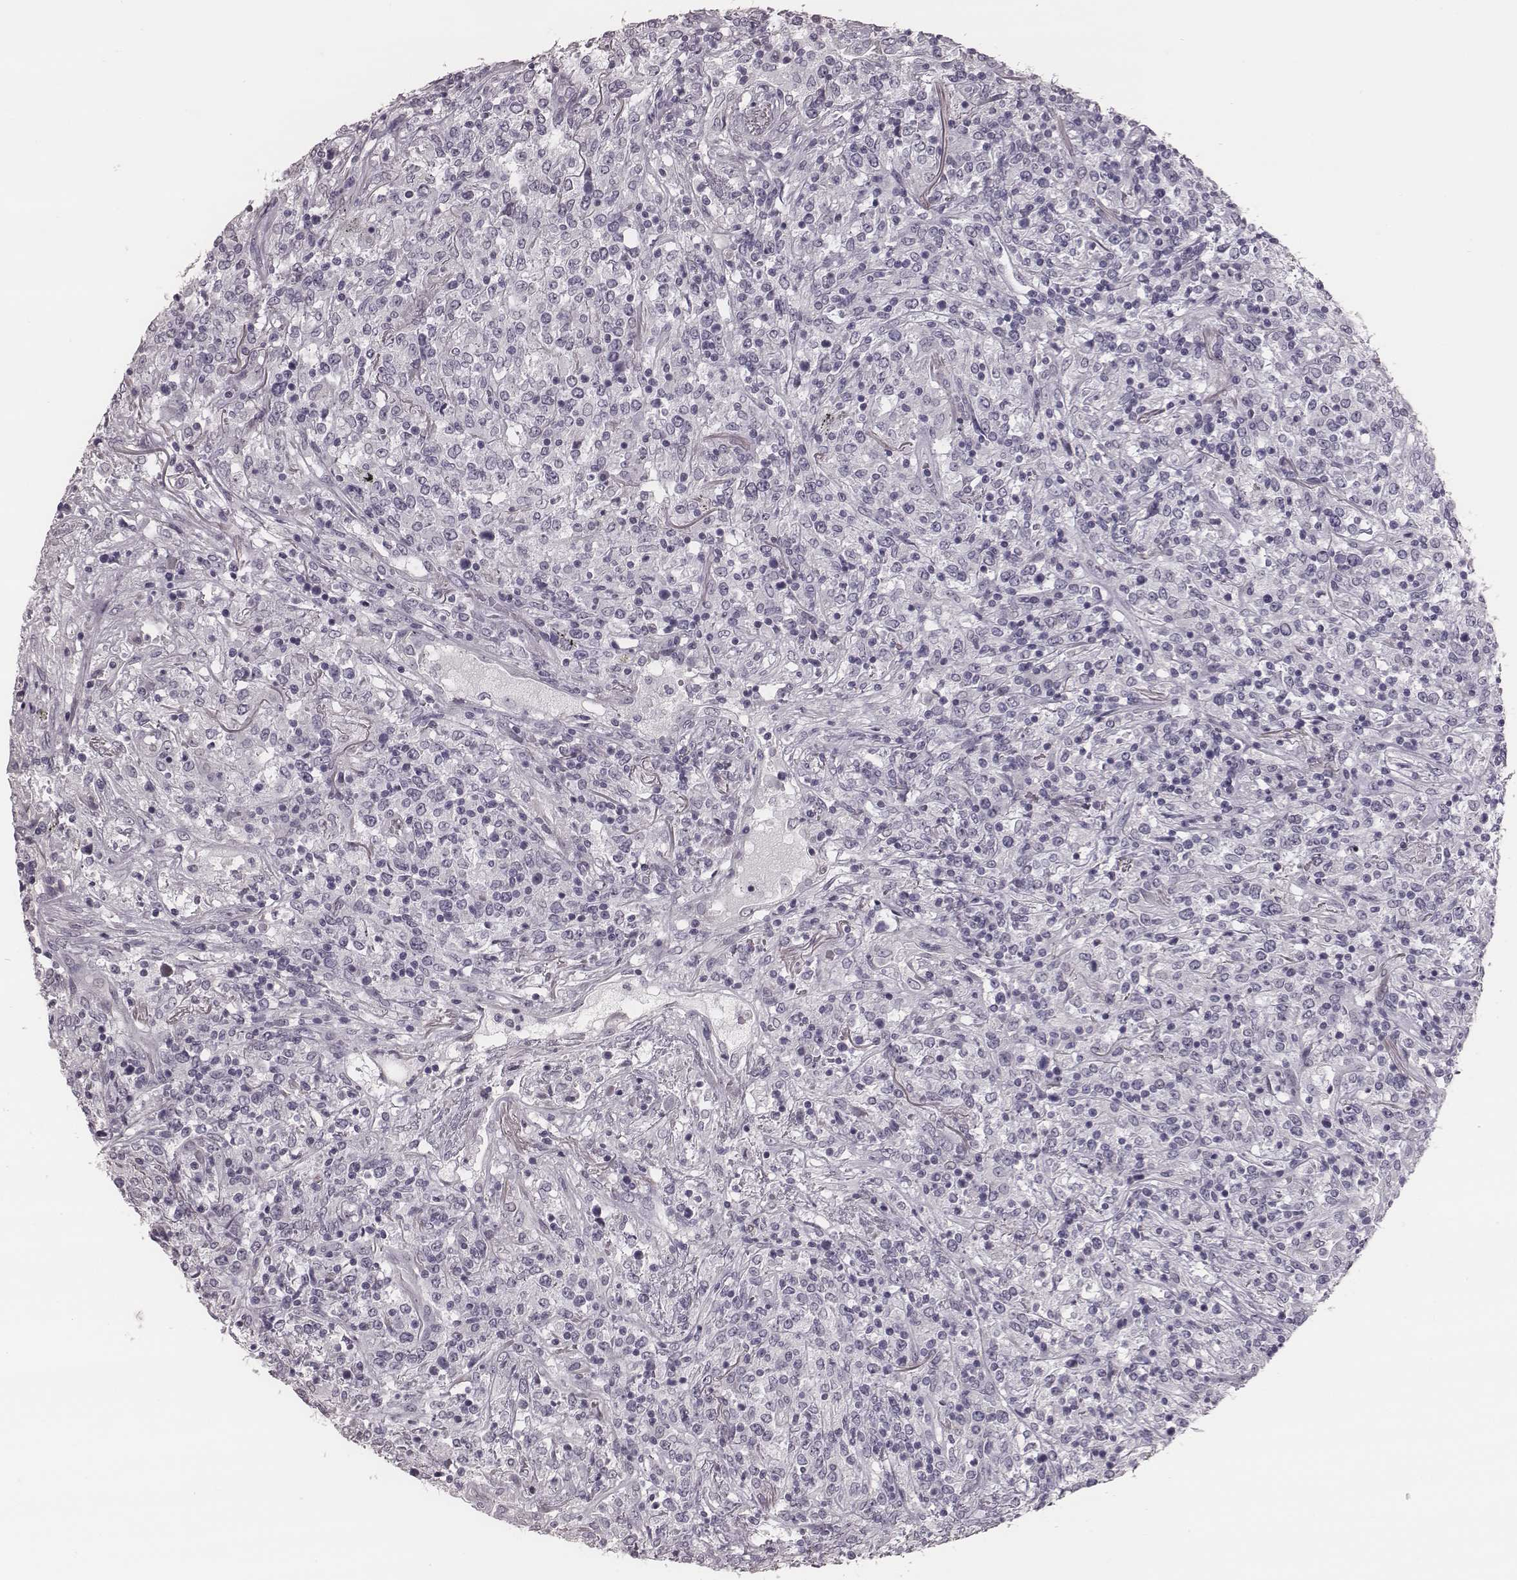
{"staining": {"intensity": "negative", "quantity": "none", "location": "none"}, "tissue": "lymphoma", "cell_type": "Tumor cells", "image_type": "cancer", "snomed": [{"axis": "morphology", "description": "Malignant lymphoma, non-Hodgkin's type, High grade"}, {"axis": "topography", "description": "Lung"}], "caption": "This is an IHC image of human high-grade malignant lymphoma, non-Hodgkin's type. There is no positivity in tumor cells.", "gene": "CSHL1", "patient": {"sex": "male", "age": 79}}